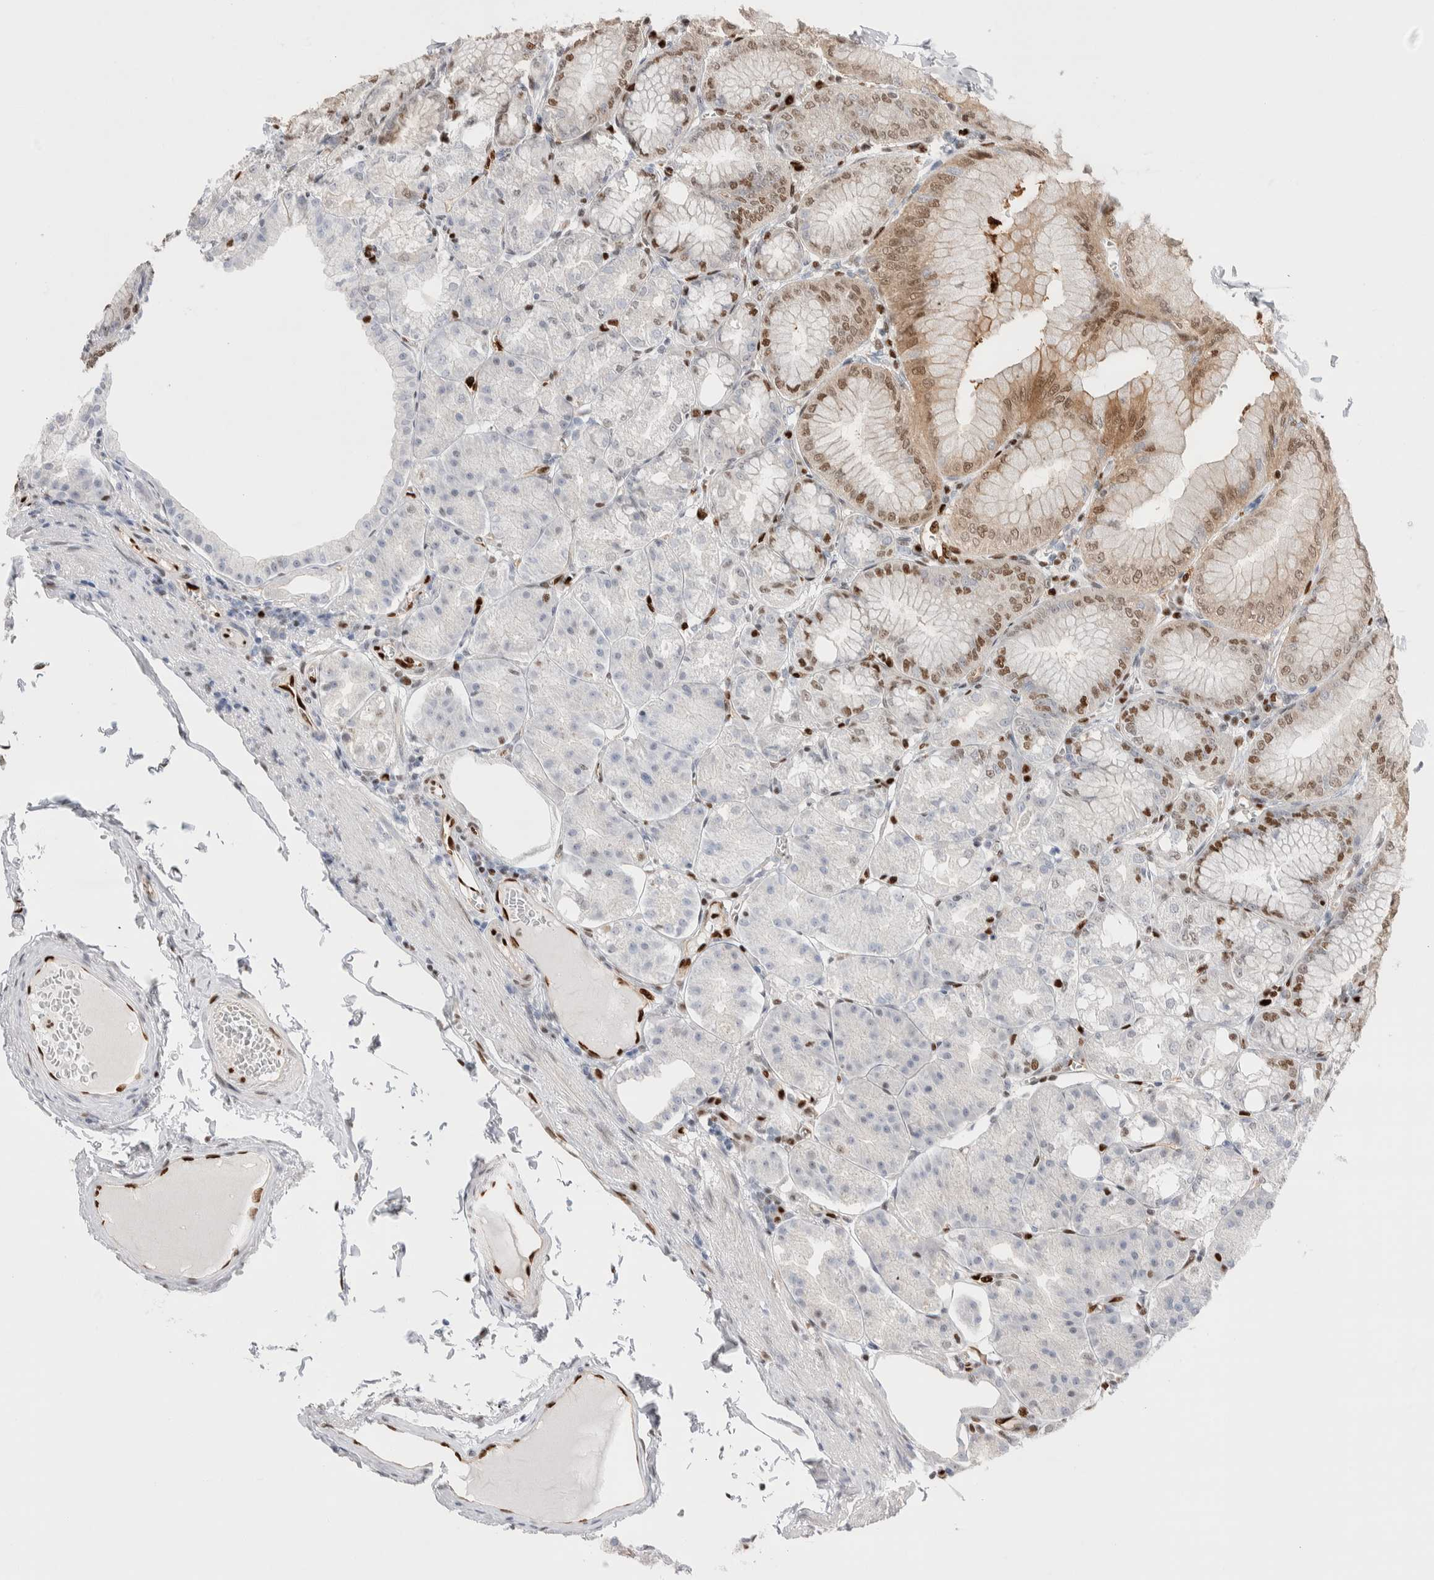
{"staining": {"intensity": "strong", "quantity": "25%-75%", "location": "nuclear"}, "tissue": "stomach", "cell_type": "Glandular cells", "image_type": "normal", "snomed": [{"axis": "morphology", "description": "Normal tissue, NOS"}, {"axis": "topography", "description": "Stomach, lower"}], "caption": "Immunohistochemical staining of normal human stomach demonstrates strong nuclear protein staining in approximately 25%-75% of glandular cells.", "gene": "C17orf49", "patient": {"sex": "male", "age": 71}}